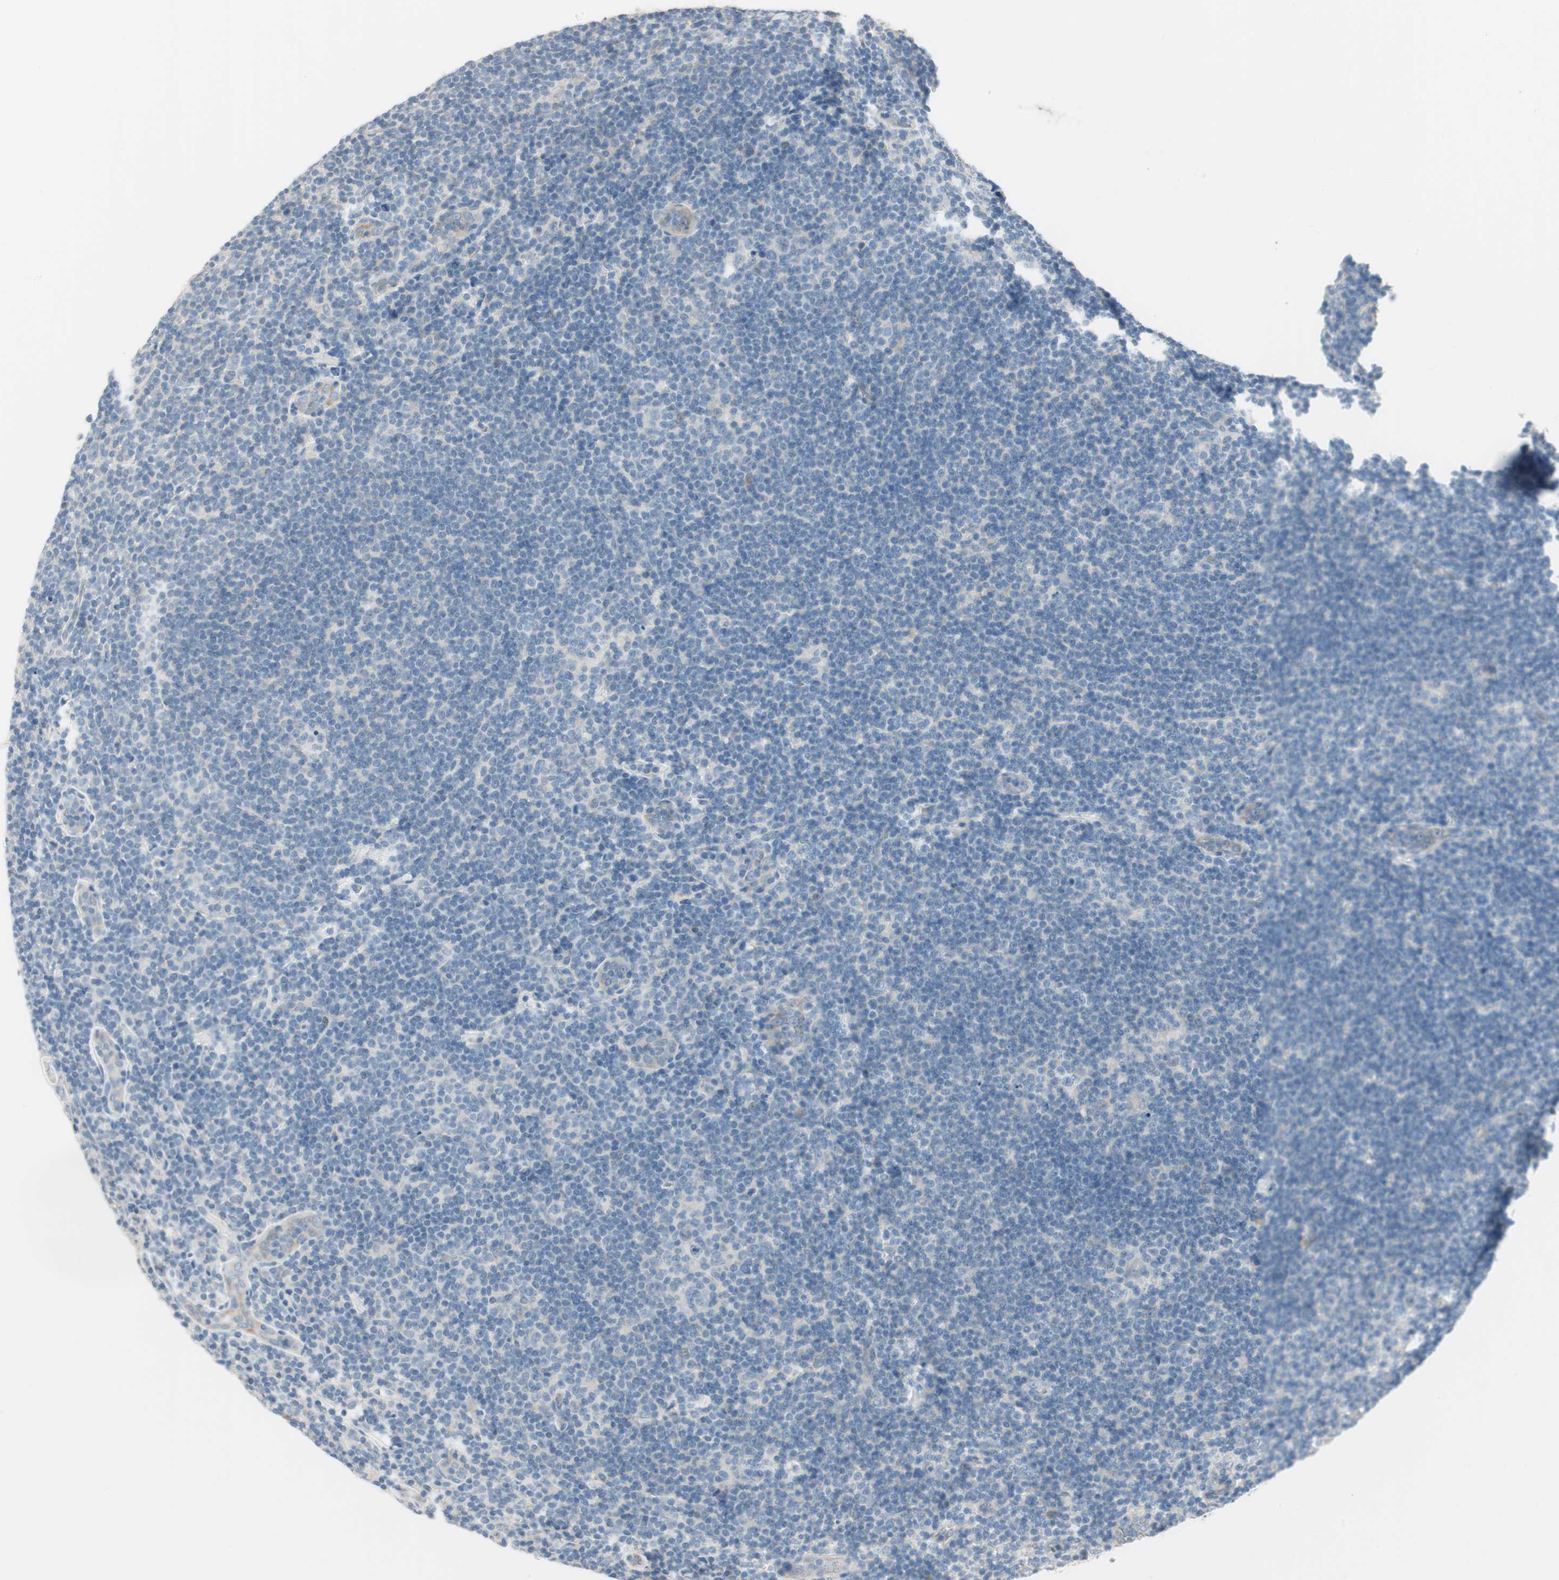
{"staining": {"intensity": "negative", "quantity": "none", "location": "none"}, "tissue": "lymphoma", "cell_type": "Tumor cells", "image_type": "cancer", "snomed": [{"axis": "morphology", "description": "Hodgkin's disease, NOS"}, {"axis": "topography", "description": "Lymph node"}], "caption": "Human Hodgkin's disease stained for a protein using immunohistochemistry (IHC) exhibits no positivity in tumor cells.", "gene": "SPINK4", "patient": {"sex": "female", "age": 57}}